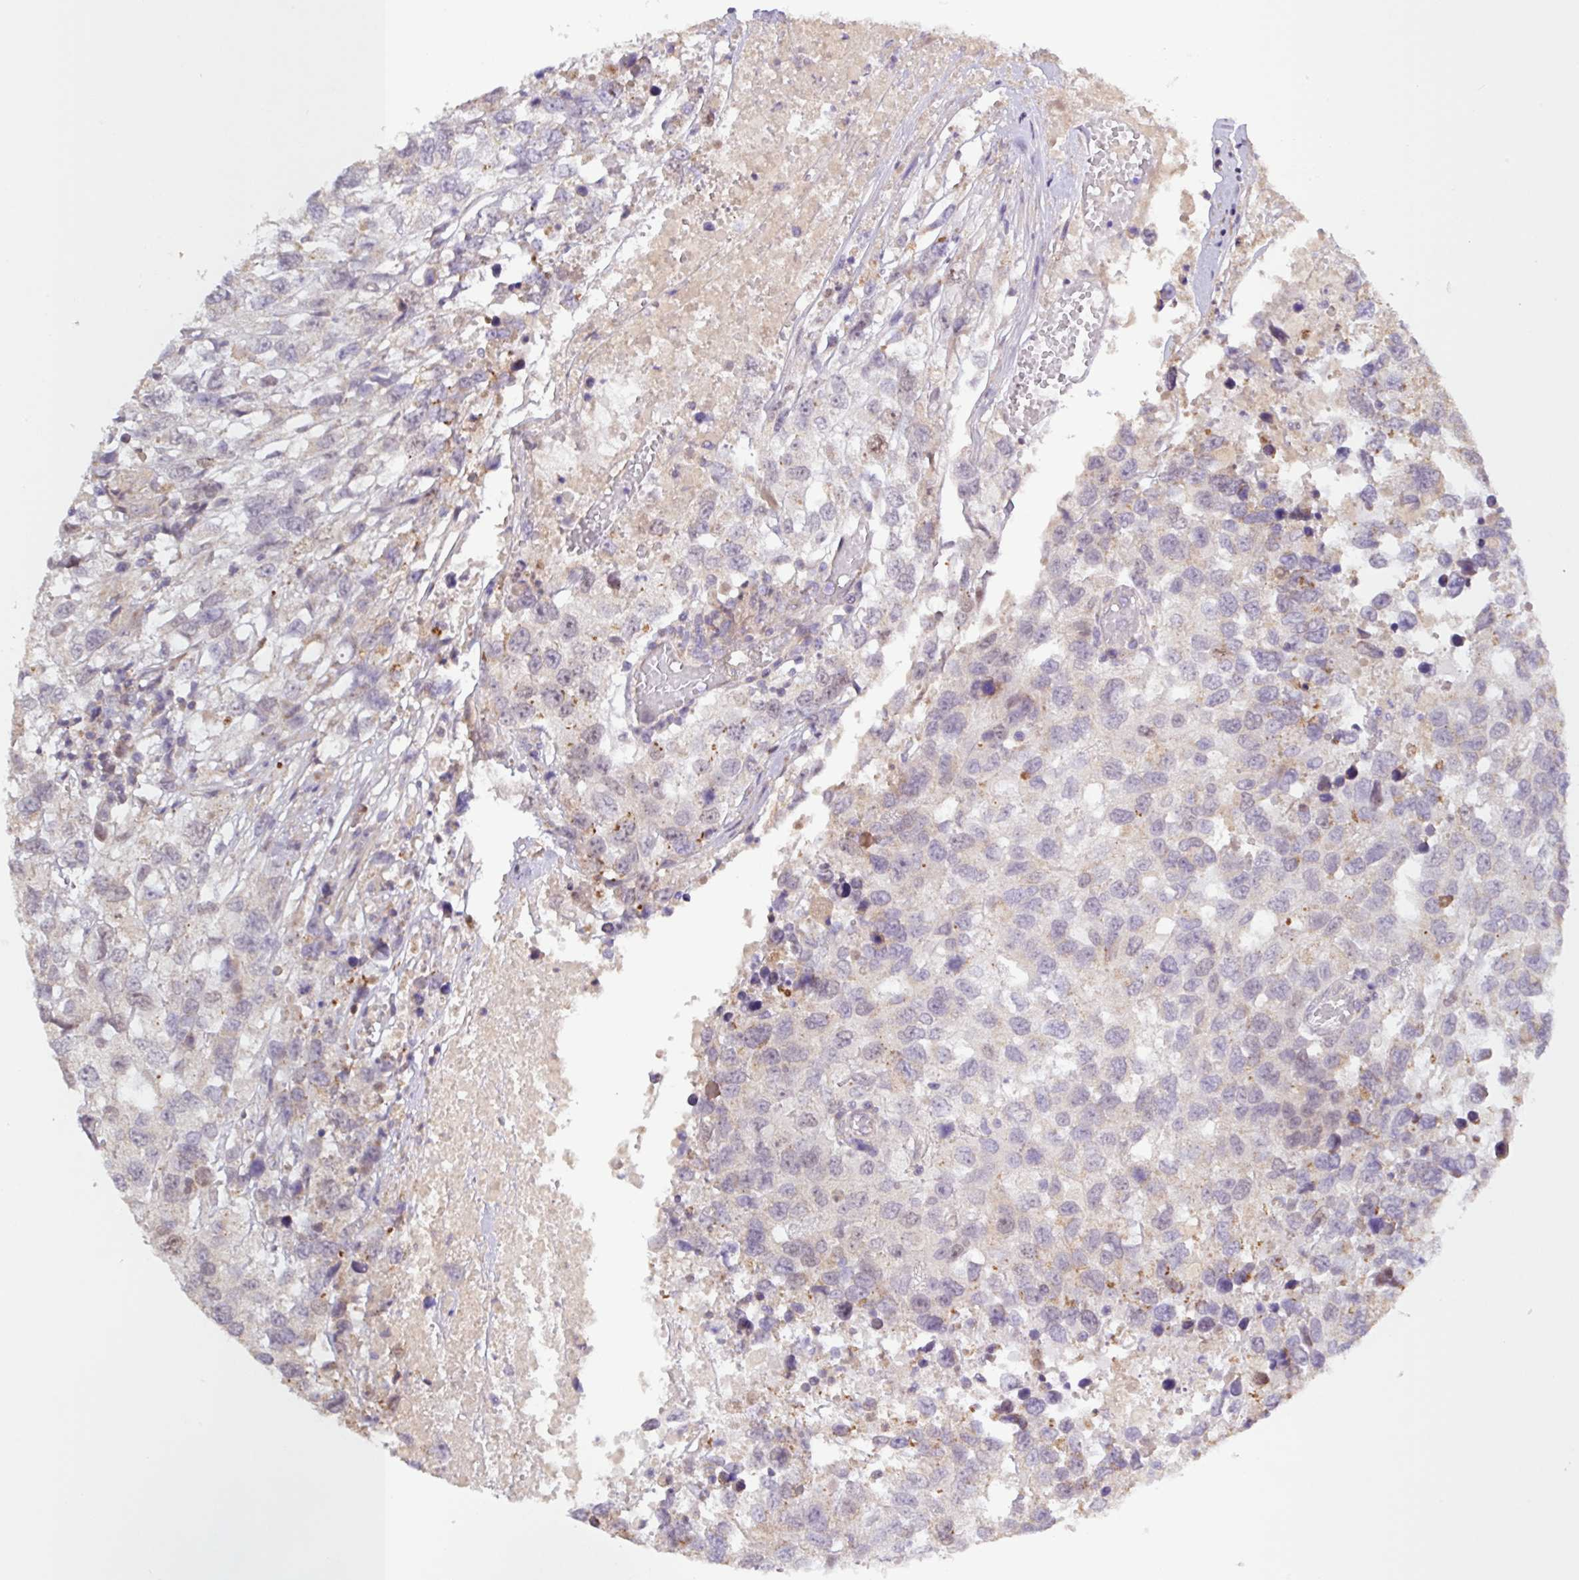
{"staining": {"intensity": "weak", "quantity": "<25%", "location": "cytoplasmic/membranous"}, "tissue": "testis cancer", "cell_type": "Tumor cells", "image_type": "cancer", "snomed": [{"axis": "morphology", "description": "Carcinoma, Embryonal, NOS"}, {"axis": "topography", "description": "Testis"}], "caption": "Tumor cells are negative for protein expression in human testis cancer (embryonal carcinoma).", "gene": "SFTPB", "patient": {"sex": "male", "age": 83}}